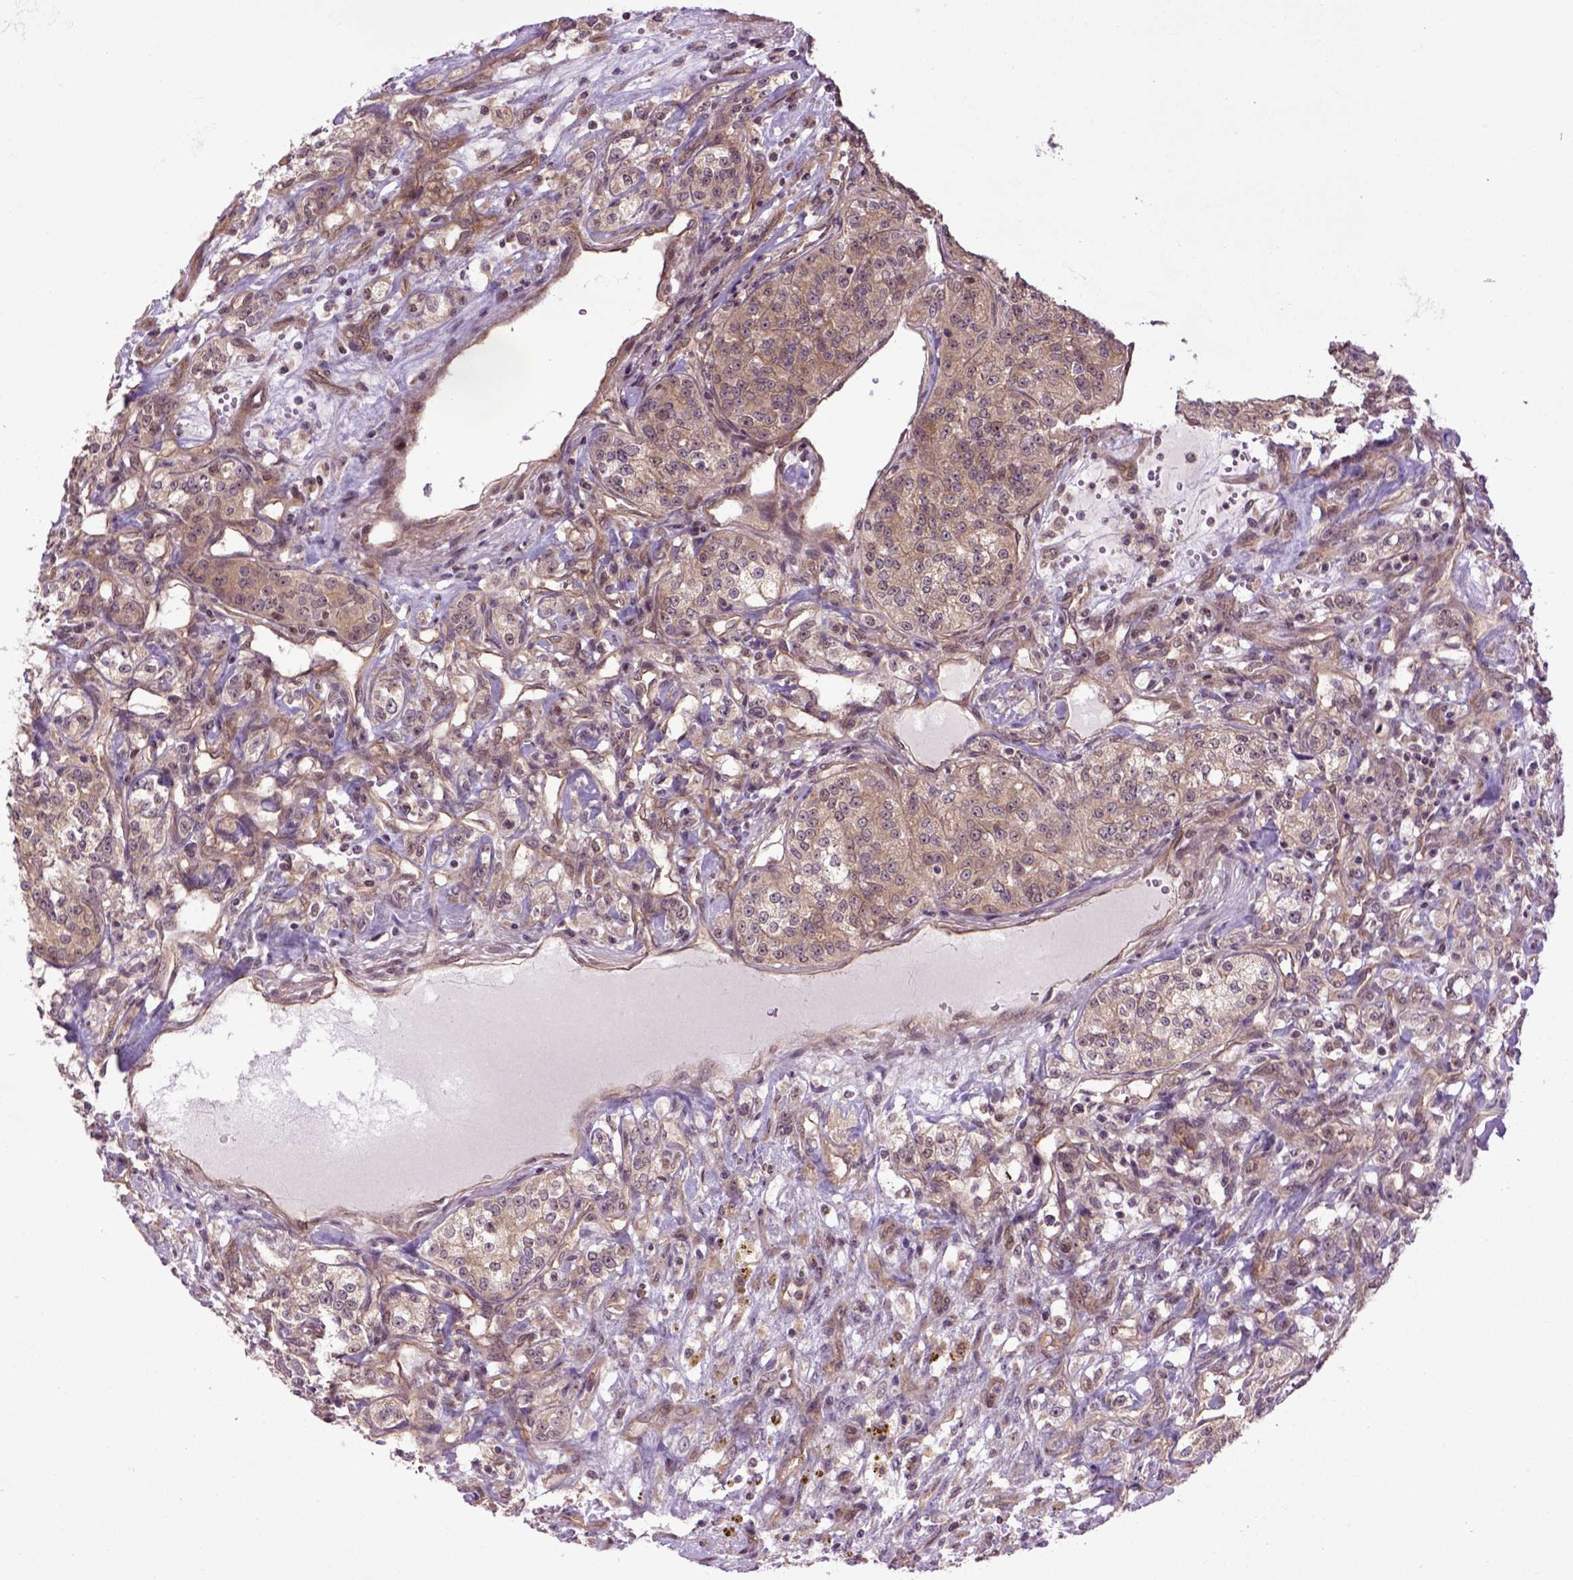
{"staining": {"intensity": "moderate", "quantity": ">75%", "location": "cytoplasmic/membranous"}, "tissue": "renal cancer", "cell_type": "Tumor cells", "image_type": "cancer", "snomed": [{"axis": "morphology", "description": "Adenocarcinoma, NOS"}, {"axis": "topography", "description": "Kidney"}], "caption": "A high-resolution histopathology image shows immunohistochemistry (IHC) staining of renal cancer (adenocarcinoma), which reveals moderate cytoplasmic/membranous staining in about >75% of tumor cells.", "gene": "WDR48", "patient": {"sex": "female", "age": 63}}